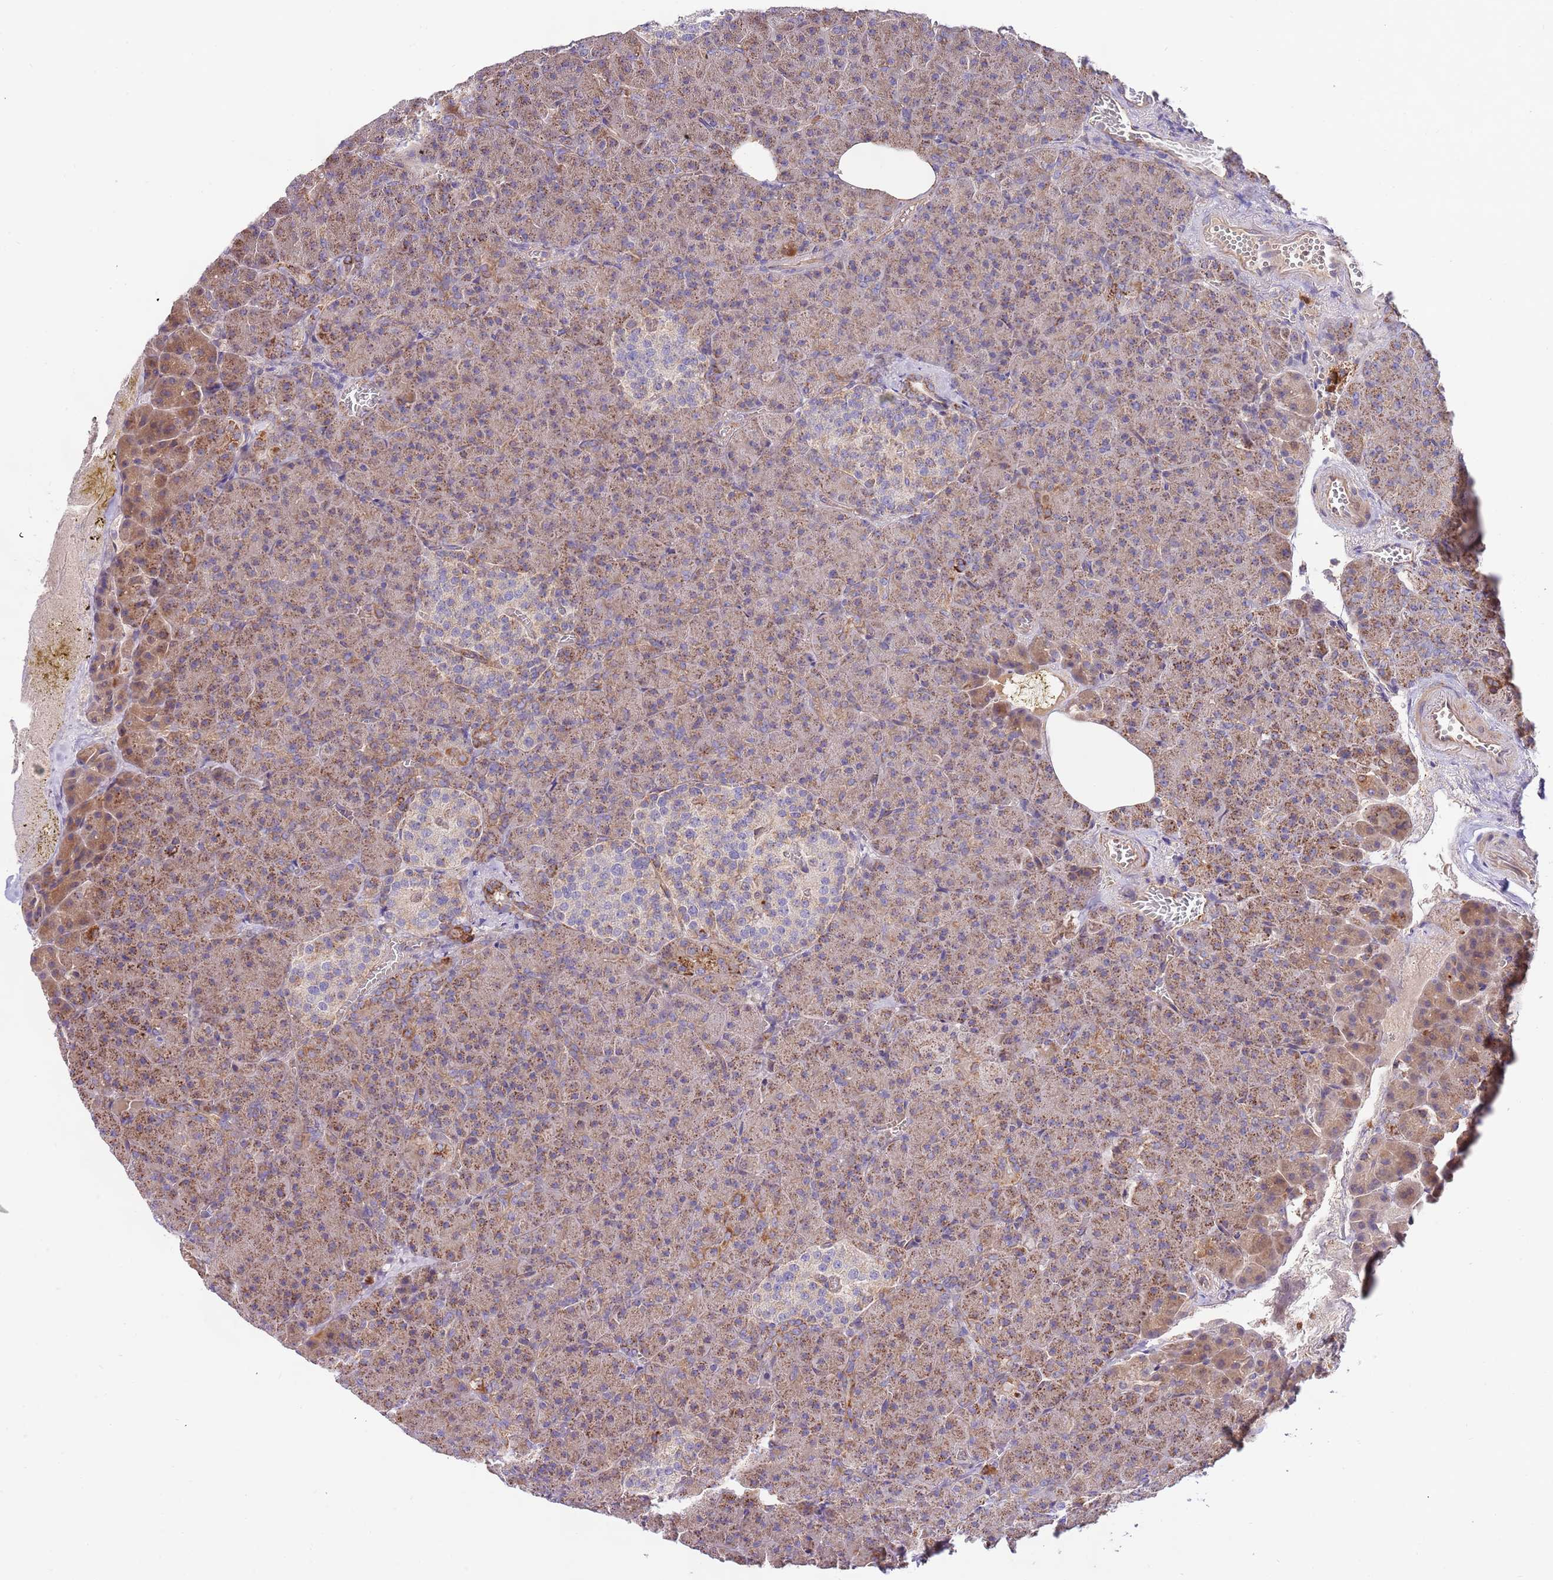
{"staining": {"intensity": "weak", "quantity": ">75%", "location": "cytoplasmic/membranous"}, "tissue": "pancreas", "cell_type": "Exocrine glandular cells", "image_type": "normal", "snomed": [{"axis": "morphology", "description": "Normal tissue, NOS"}, {"axis": "topography", "description": "Pancreas"}], "caption": "Immunohistochemistry (IHC) staining of unremarkable pancreas, which shows low levels of weak cytoplasmic/membranous positivity in approximately >75% of exocrine glandular cells indicating weak cytoplasmic/membranous protein expression. The staining was performed using DAB (brown) for protein detection and nuclei were counterstained in hematoxylin (blue).", "gene": "DOCK6", "patient": {"sex": "female", "age": 74}}